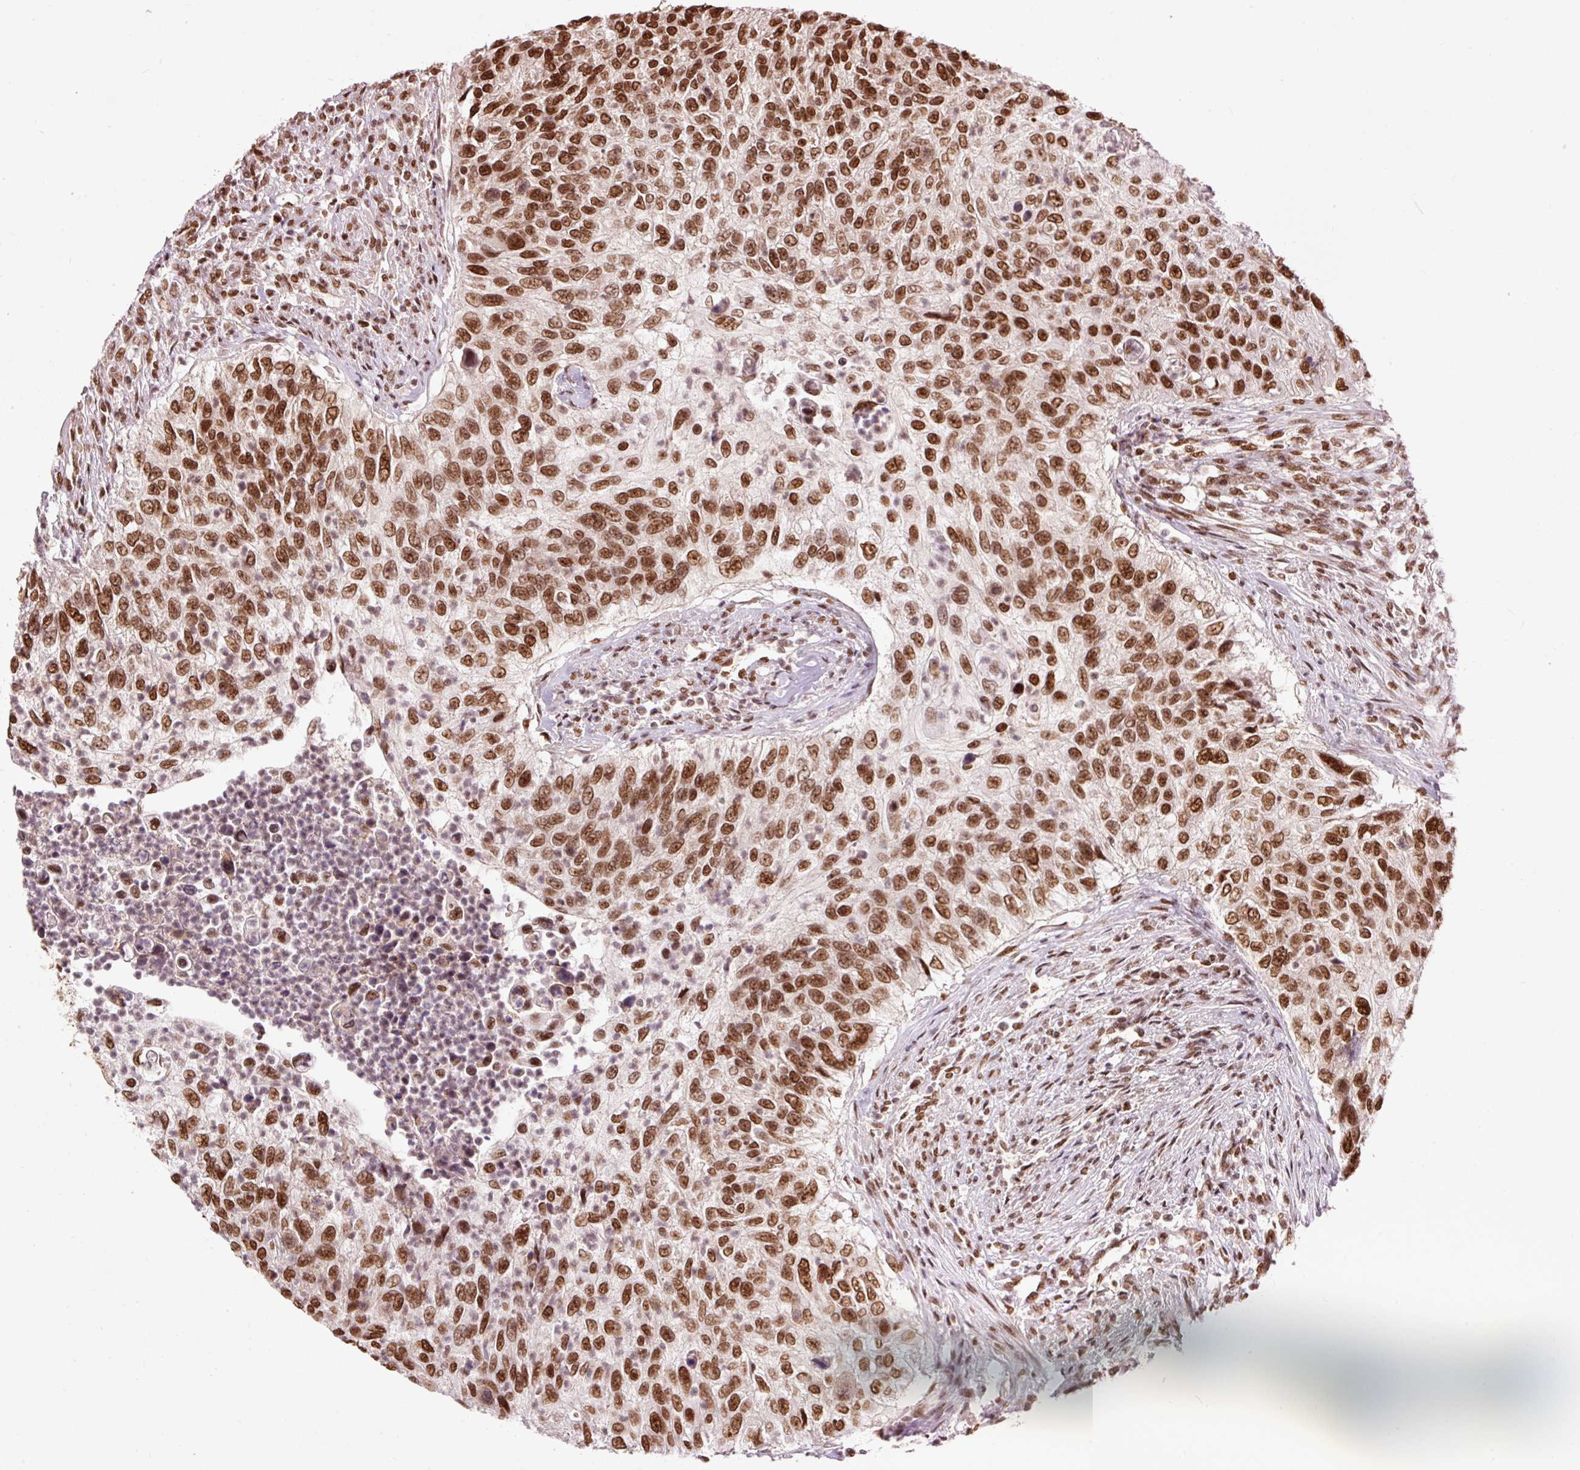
{"staining": {"intensity": "strong", "quantity": ">75%", "location": "nuclear"}, "tissue": "urothelial cancer", "cell_type": "Tumor cells", "image_type": "cancer", "snomed": [{"axis": "morphology", "description": "Urothelial carcinoma, High grade"}, {"axis": "topography", "description": "Urinary bladder"}], "caption": "IHC image of urothelial cancer stained for a protein (brown), which reveals high levels of strong nuclear positivity in about >75% of tumor cells.", "gene": "ZBTB44", "patient": {"sex": "female", "age": 60}}